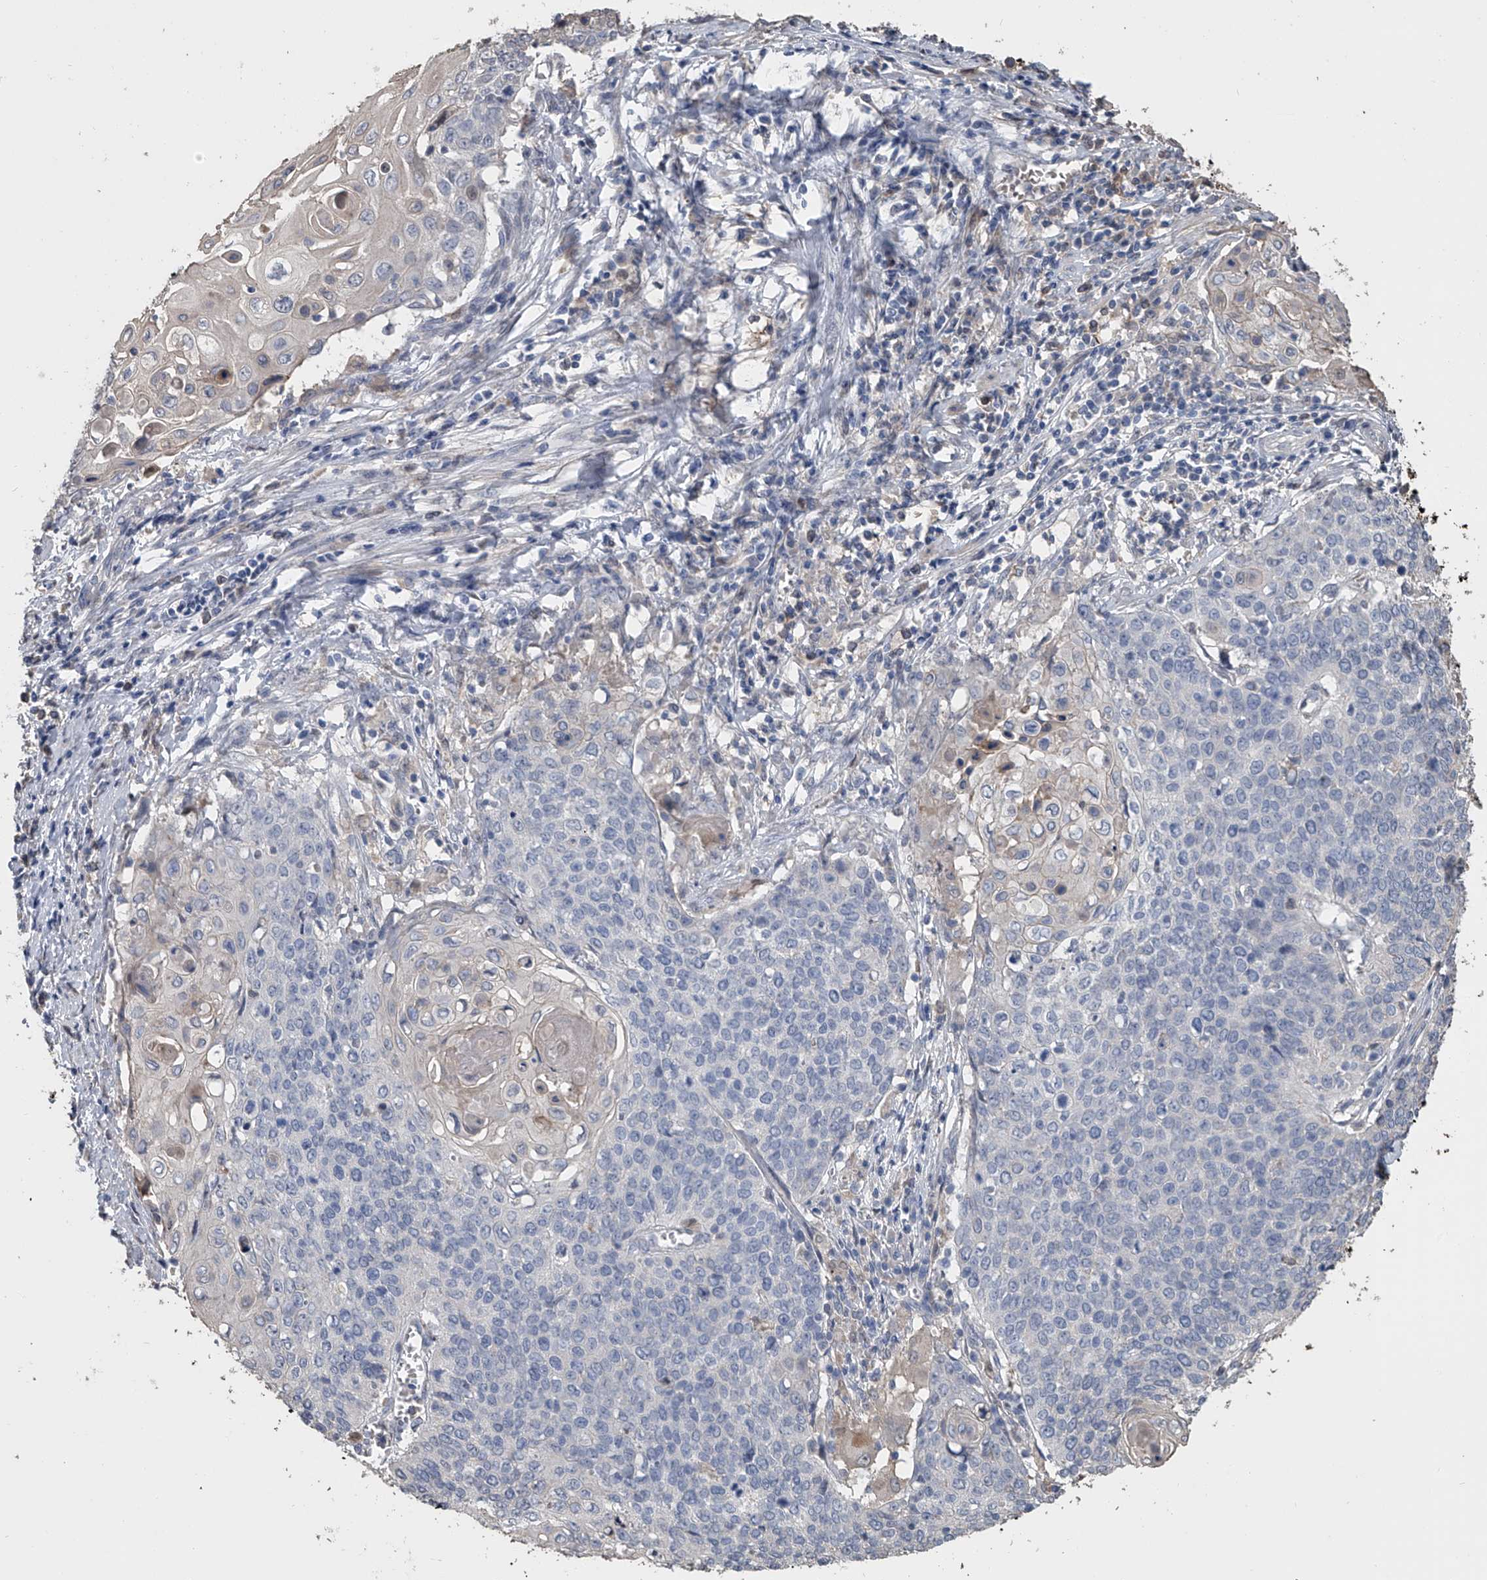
{"staining": {"intensity": "negative", "quantity": "none", "location": "none"}, "tissue": "cervical cancer", "cell_type": "Tumor cells", "image_type": "cancer", "snomed": [{"axis": "morphology", "description": "Squamous cell carcinoma, NOS"}, {"axis": "topography", "description": "Cervix"}], "caption": "IHC micrograph of neoplastic tissue: squamous cell carcinoma (cervical) stained with DAB (3,3'-diaminobenzidine) displays no significant protein staining in tumor cells.", "gene": "DOCK9", "patient": {"sex": "female", "age": 39}}